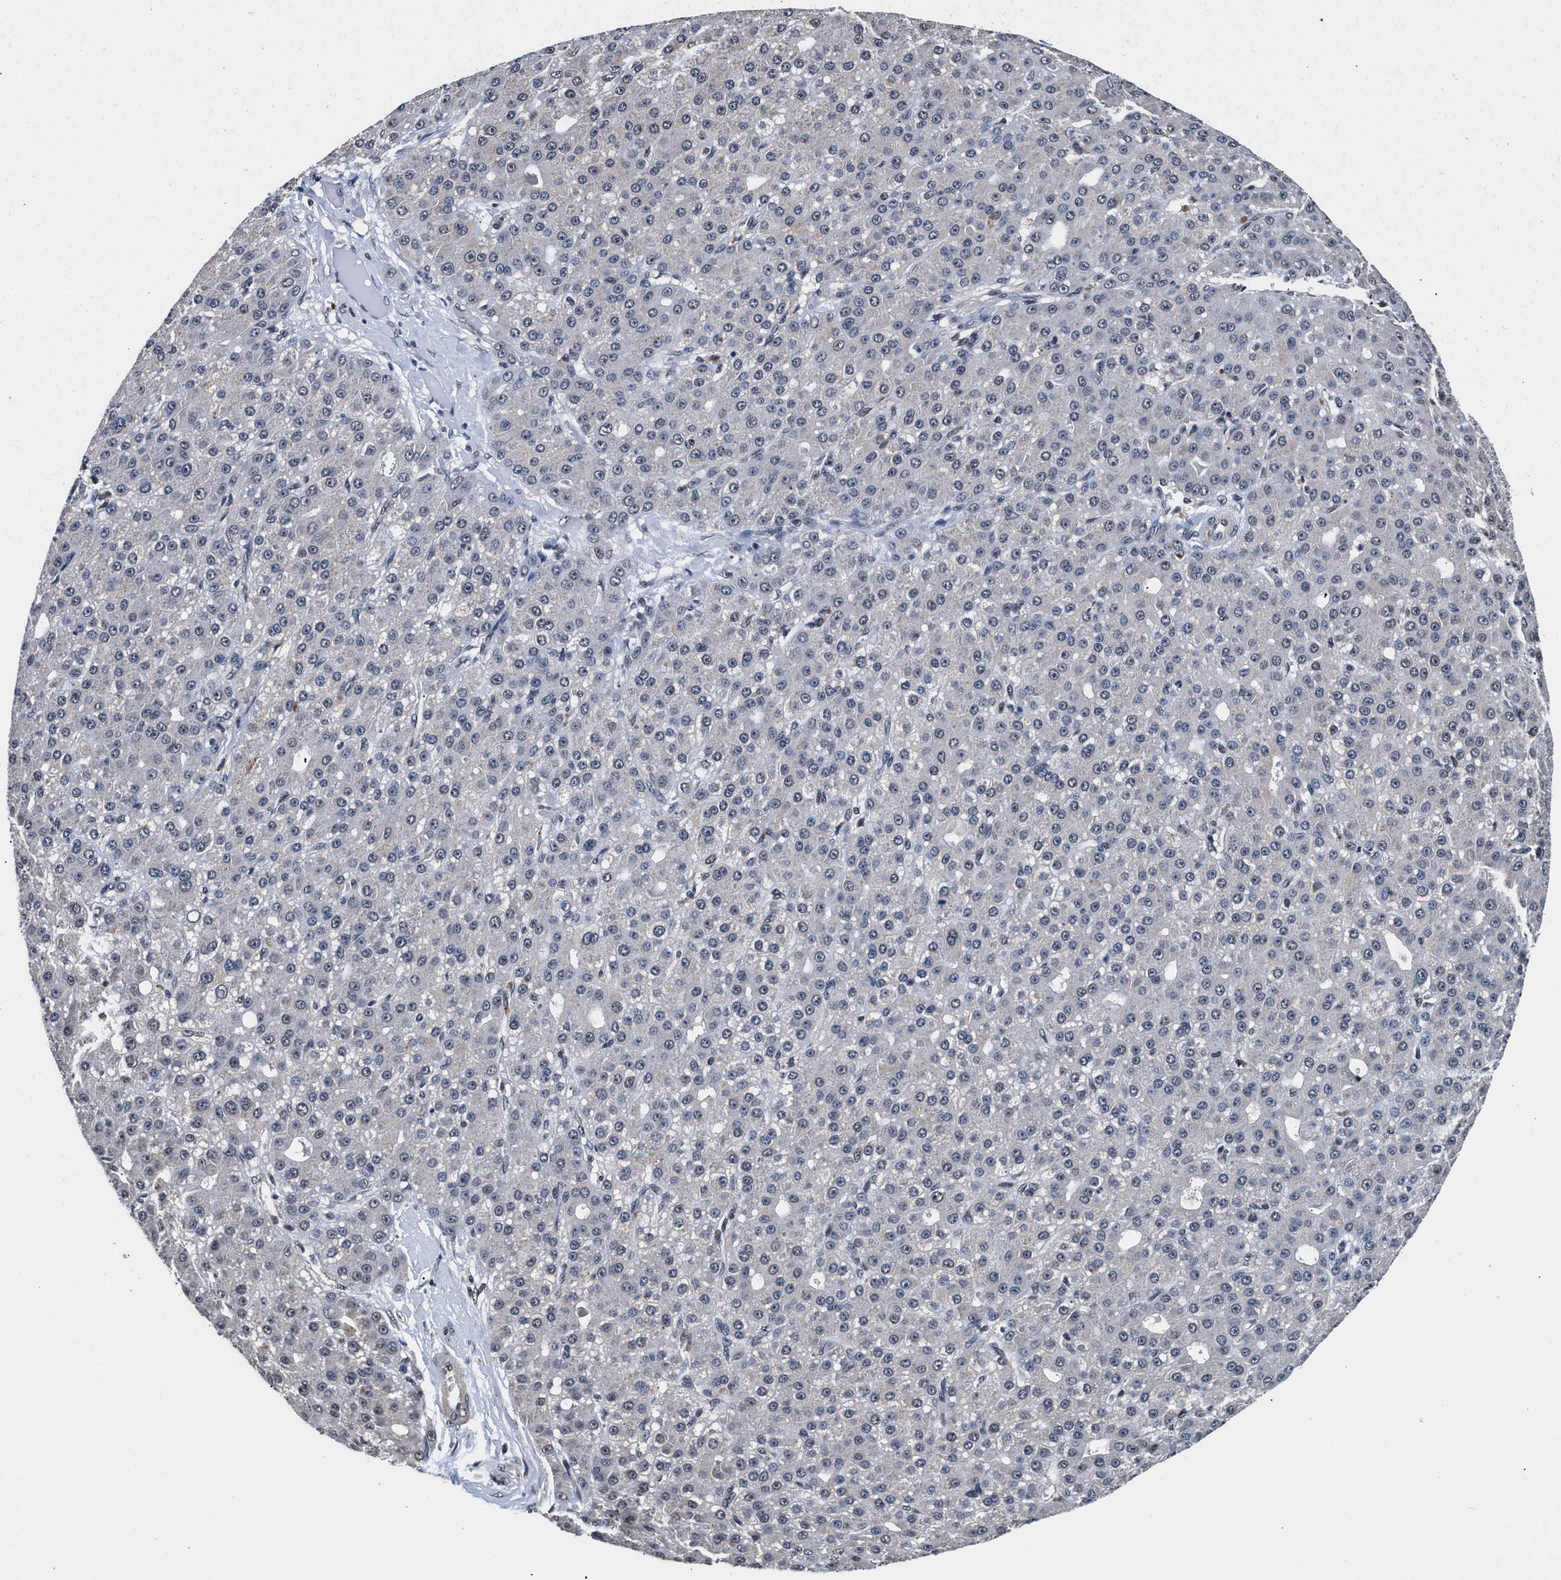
{"staining": {"intensity": "moderate", "quantity": "<25%", "location": "nuclear"}, "tissue": "liver cancer", "cell_type": "Tumor cells", "image_type": "cancer", "snomed": [{"axis": "morphology", "description": "Carcinoma, Hepatocellular, NOS"}, {"axis": "topography", "description": "Liver"}], "caption": "This histopathology image demonstrates immunohistochemistry (IHC) staining of human hepatocellular carcinoma (liver), with low moderate nuclear staining in about <25% of tumor cells.", "gene": "USP16", "patient": {"sex": "male", "age": 67}}